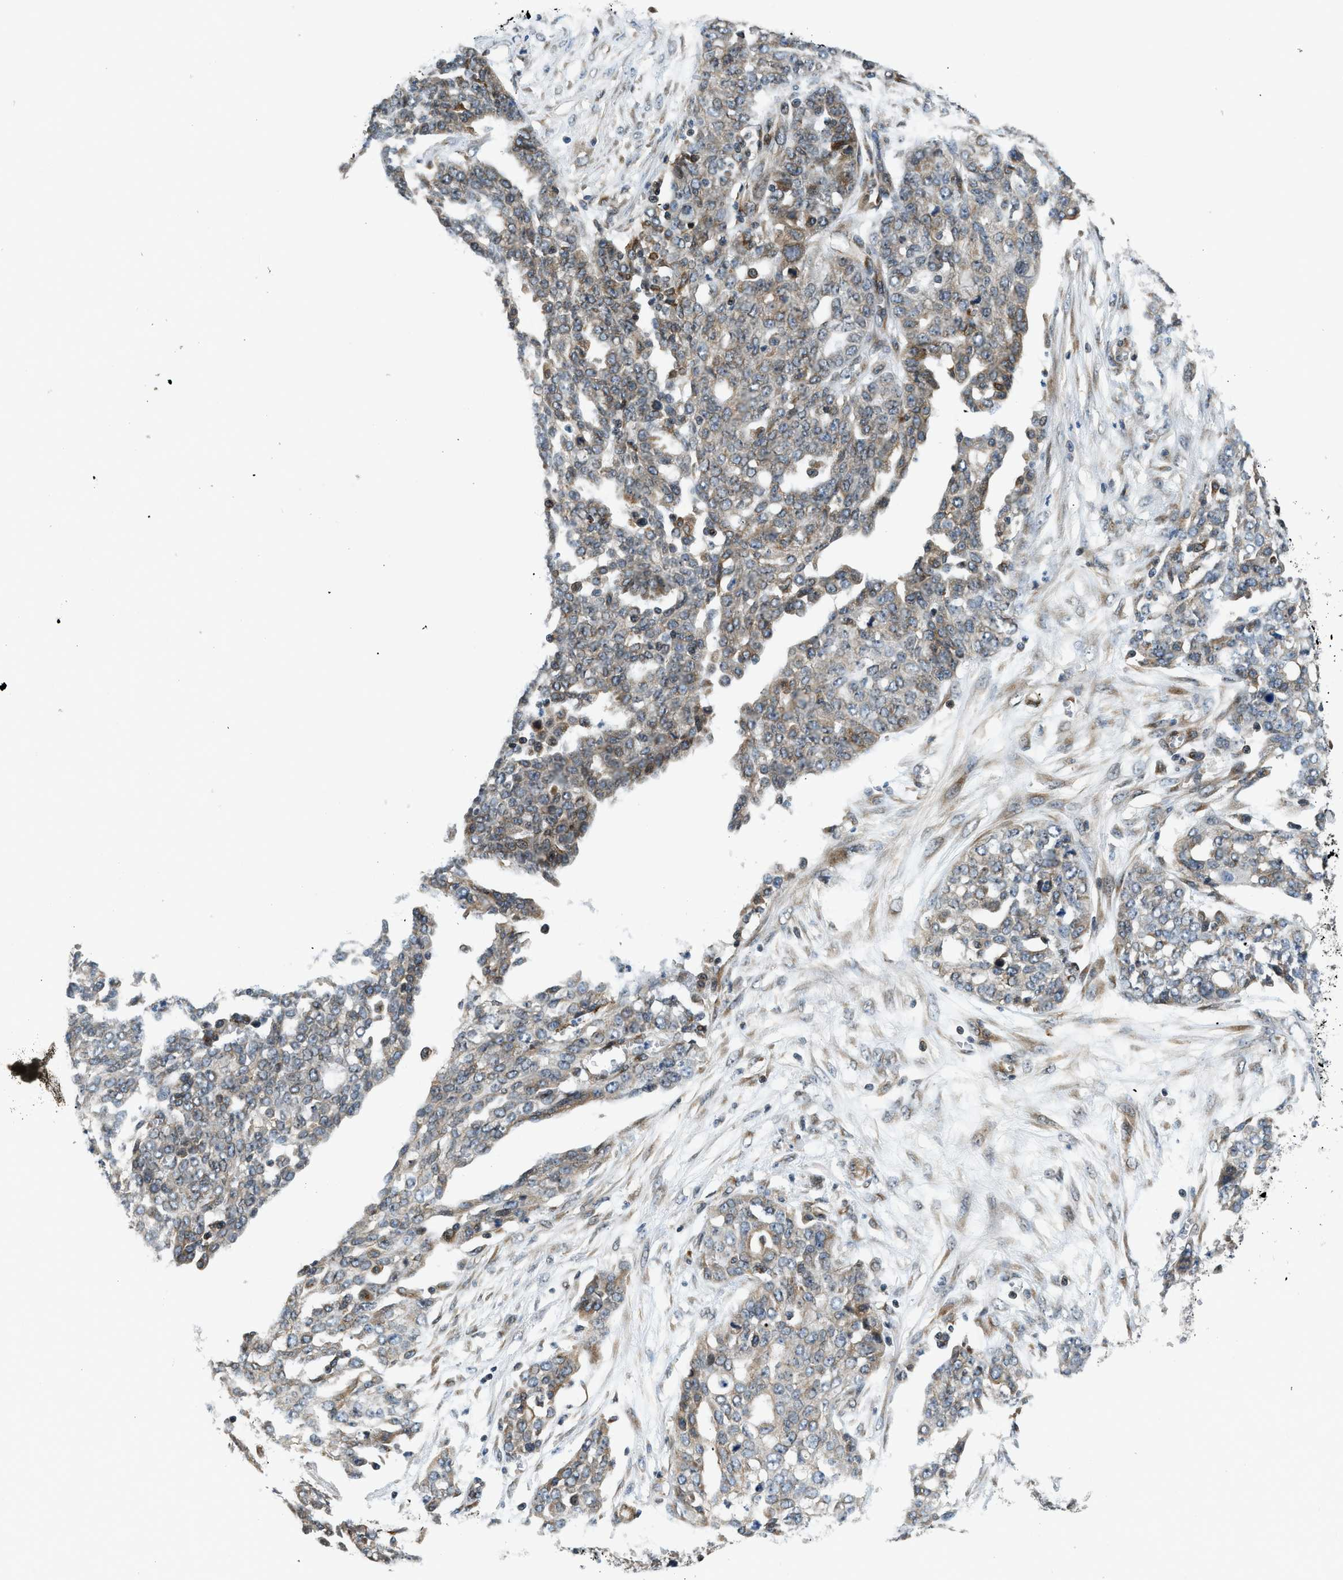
{"staining": {"intensity": "weak", "quantity": "<25%", "location": "cytoplasmic/membranous"}, "tissue": "ovarian cancer", "cell_type": "Tumor cells", "image_type": "cancer", "snomed": [{"axis": "morphology", "description": "Cystadenocarcinoma, serous, NOS"}, {"axis": "topography", "description": "Soft tissue"}, {"axis": "topography", "description": "Ovary"}], "caption": "This is an immunohistochemistry image of human ovarian serous cystadenocarcinoma. There is no staining in tumor cells.", "gene": "RETREG3", "patient": {"sex": "female", "age": 57}}